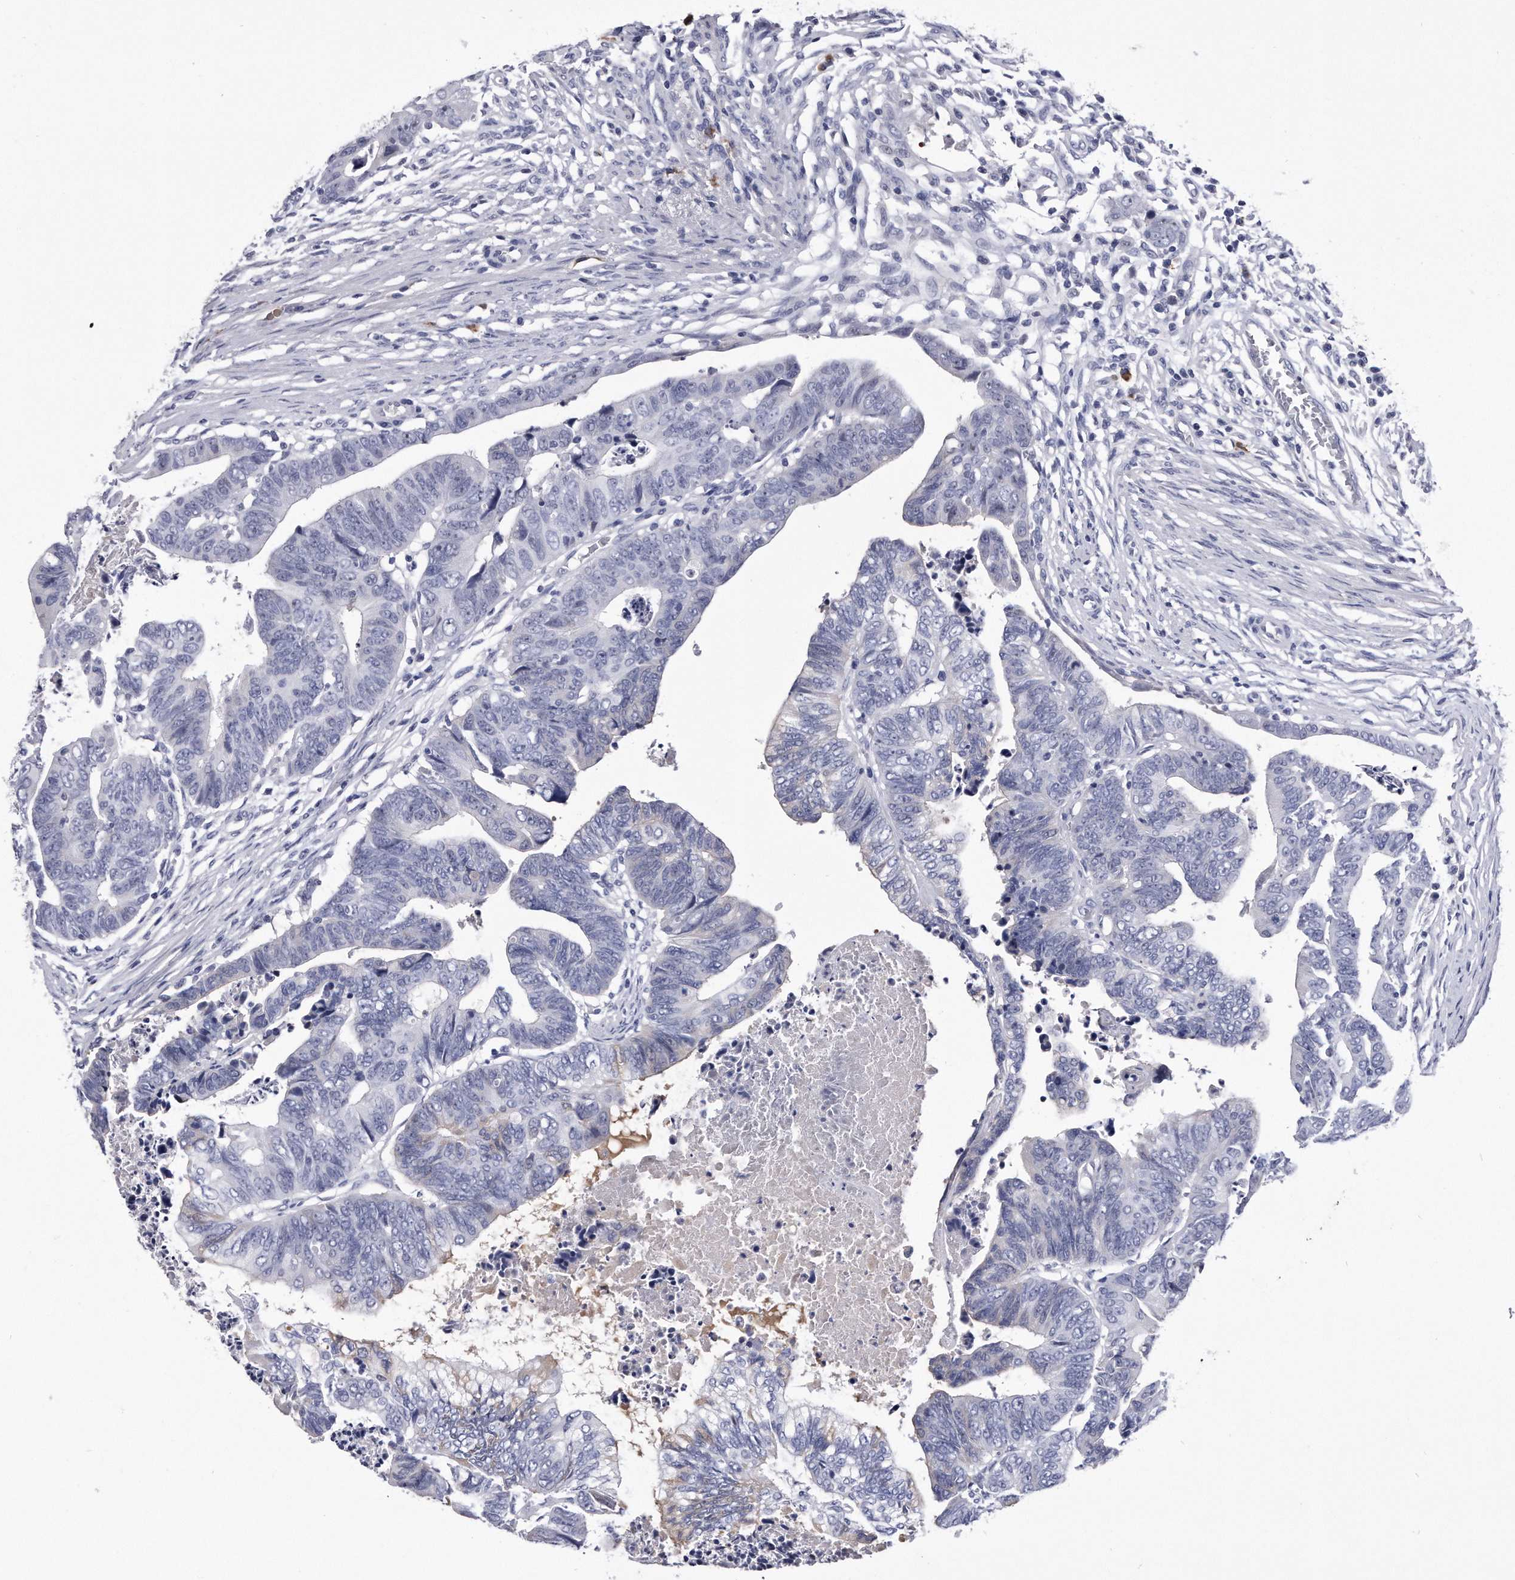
{"staining": {"intensity": "negative", "quantity": "none", "location": "none"}, "tissue": "colorectal cancer", "cell_type": "Tumor cells", "image_type": "cancer", "snomed": [{"axis": "morphology", "description": "Adenocarcinoma, NOS"}, {"axis": "topography", "description": "Rectum"}], "caption": "DAB (3,3'-diaminobenzidine) immunohistochemical staining of colorectal cancer reveals no significant staining in tumor cells.", "gene": "KCTD8", "patient": {"sex": "female", "age": 65}}